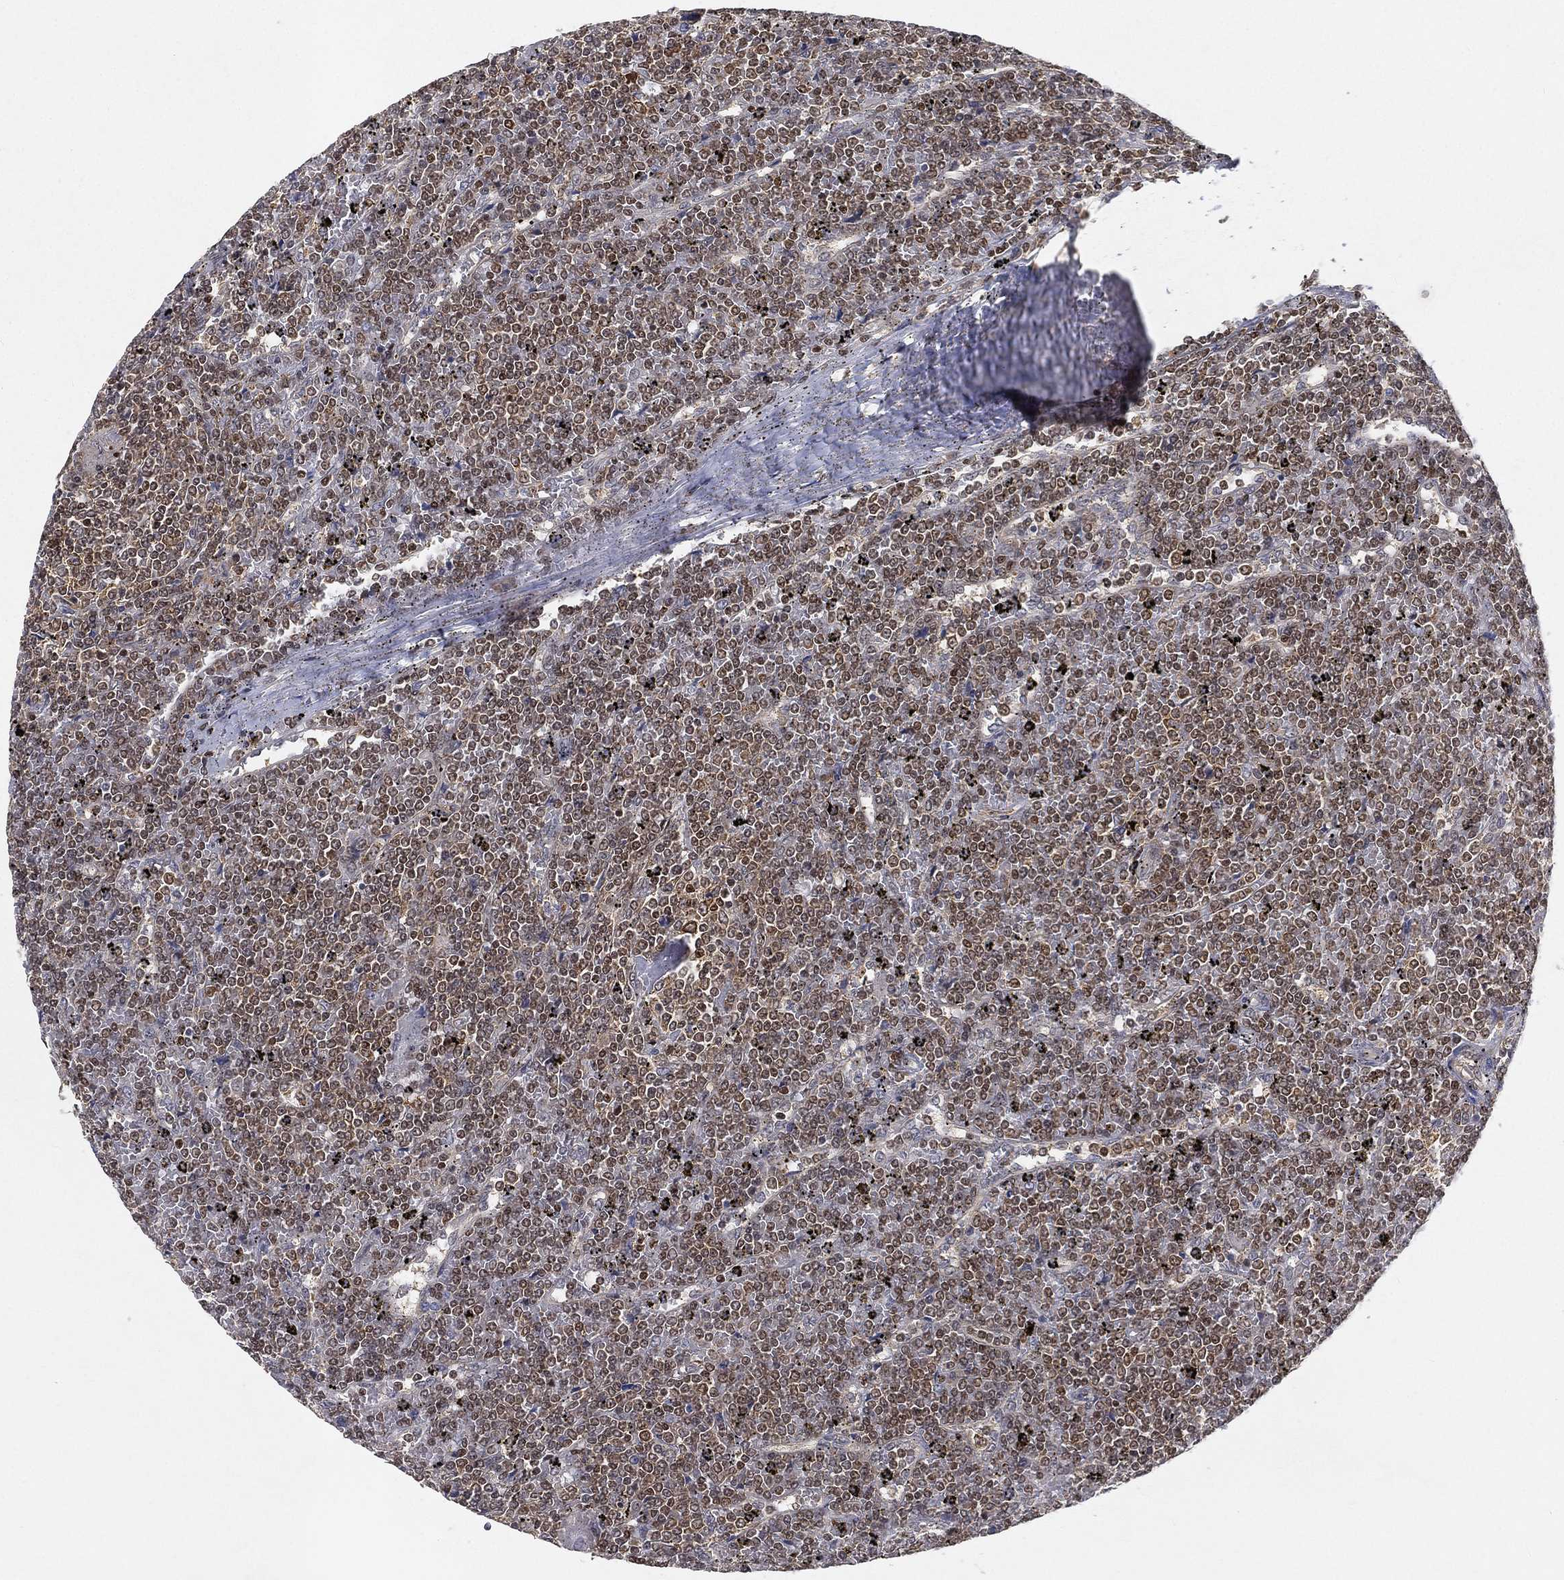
{"staining": {"intensity": "weak", "quantity": "25%-75%", "location": "nuclear"}, "tissue": "lymphoma", "cell_type": "Tumor cells", "image_type": "cancer", "snomed": [{"axis": "morphology", "description": "Malignant lymphoma, non-Hodgkin's type, Low grade"}, {"axis": "topography", "description": "Spleen"}], "caption": "Immunohistochemistry staining of low-grade malignant lymphoma, non-Hodgkin's type, which displays low levels of weak nuclear staining in approximately 25%-75% of tumor cells indicating weak nuclear protein expression. The staining was performed using DAB (3,3'-diaminobenzidine) (brown) for protein detection and nuclei were counterstained in hematoxylin (blue).", "gene": "CRTC3", "patient": {"sex": "female", "age": 19}}